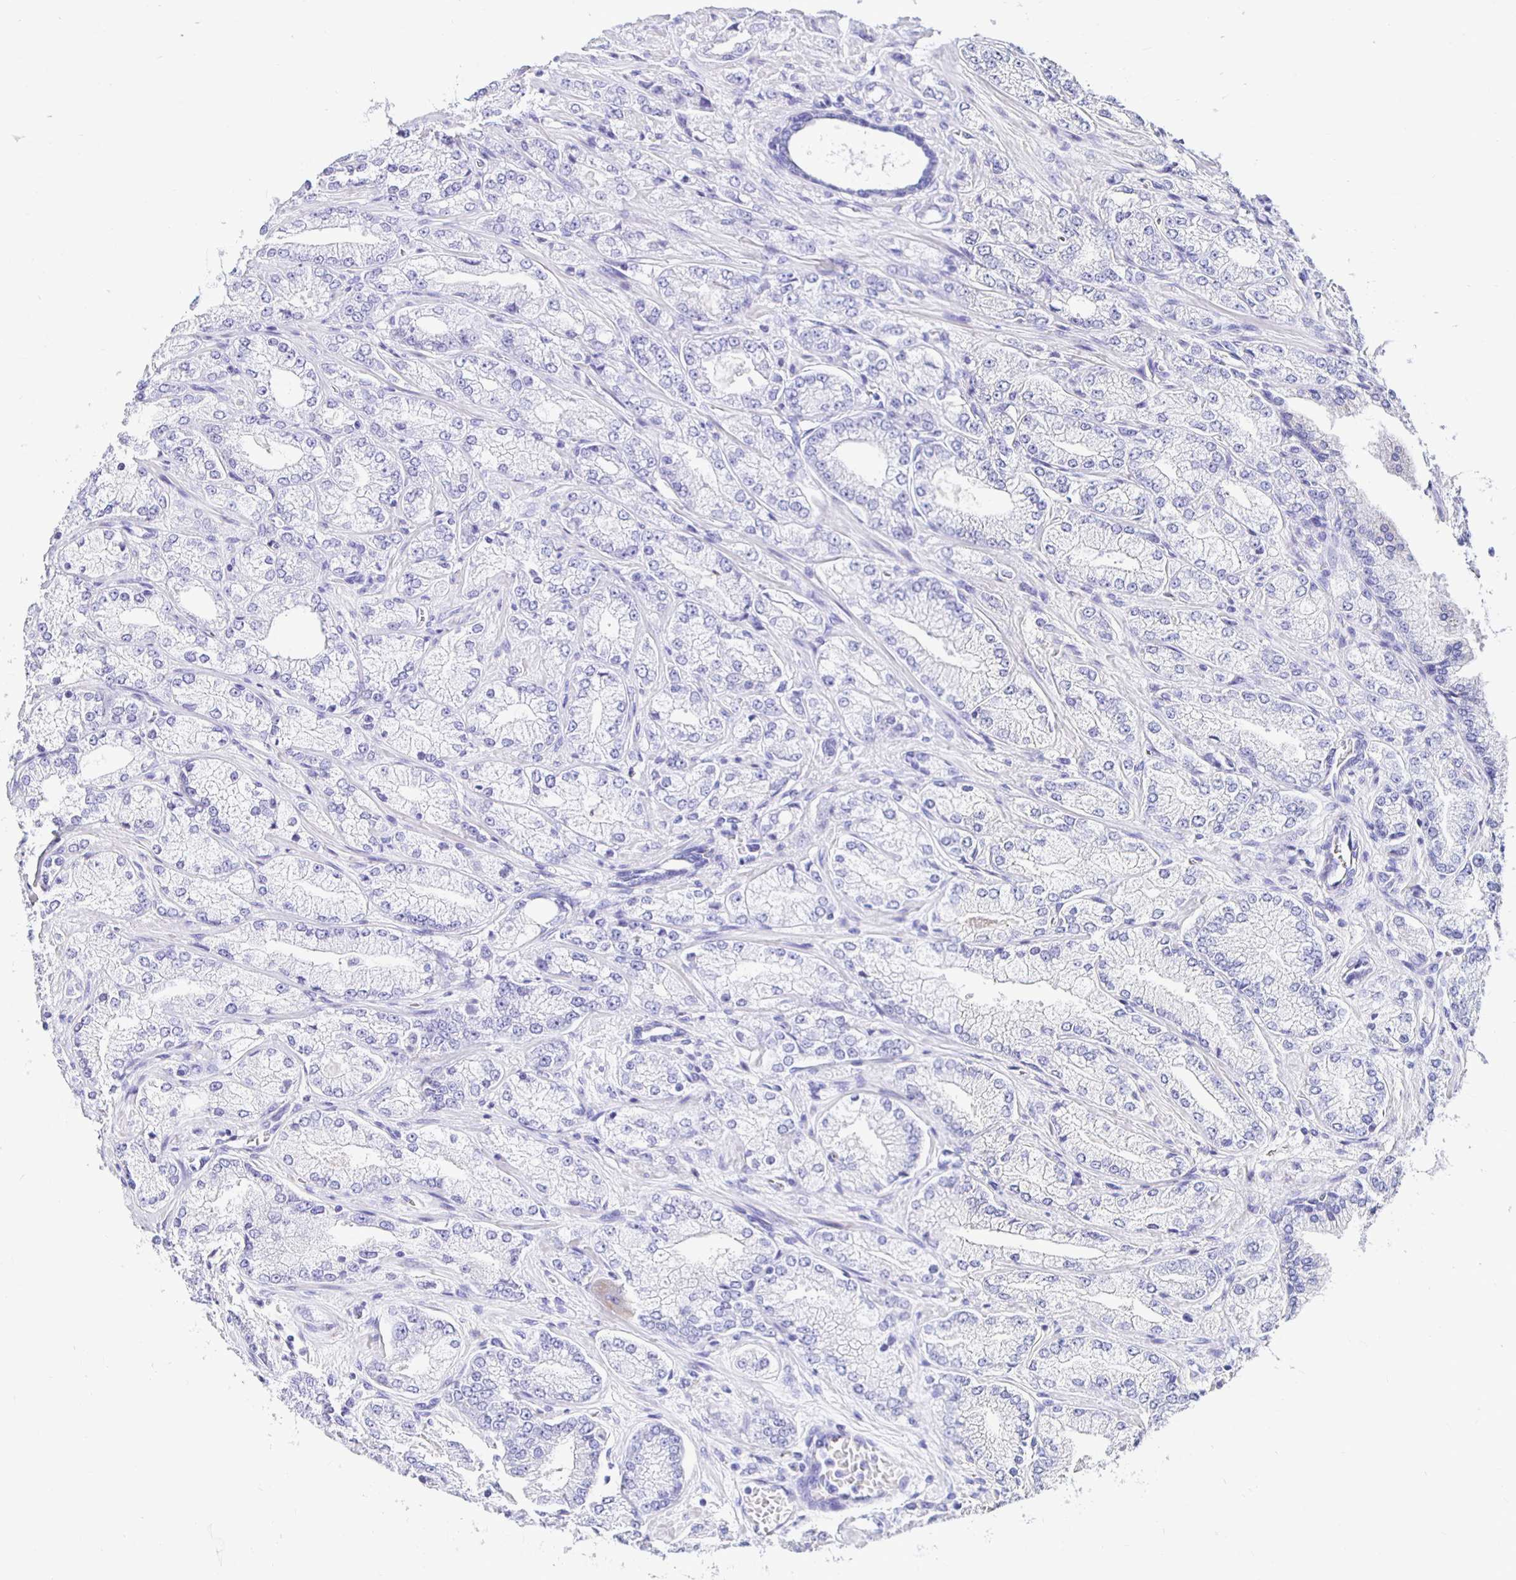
{"staining": {"intensity": "negative", "quantity": "none", "location": "none"}, "tissue": "prostate cancer", "cell_type": "Tumor cells", "image_type": "cancer", "snomed": [{"axis": "morphology", "description": "Normal tissue, NOS"}, {"axis": "morphology", "description": "Adenocarcinoma, High grade"}, {"axis": "topography", "description": "Prostate"}, {"axis": "topography", "description": "Peripheral nerve tissue"}], "caption": "Protein analysis of prostate cancer (adenocarcinoma (high-grade)) demonstrates no significant positivity in tumor cells. (Brightfield microscopy of DAB immunohistochemistry (IHC) at high magnification).", "gene": "UMOD", "patient": {"sex": "male", "age": 68}}